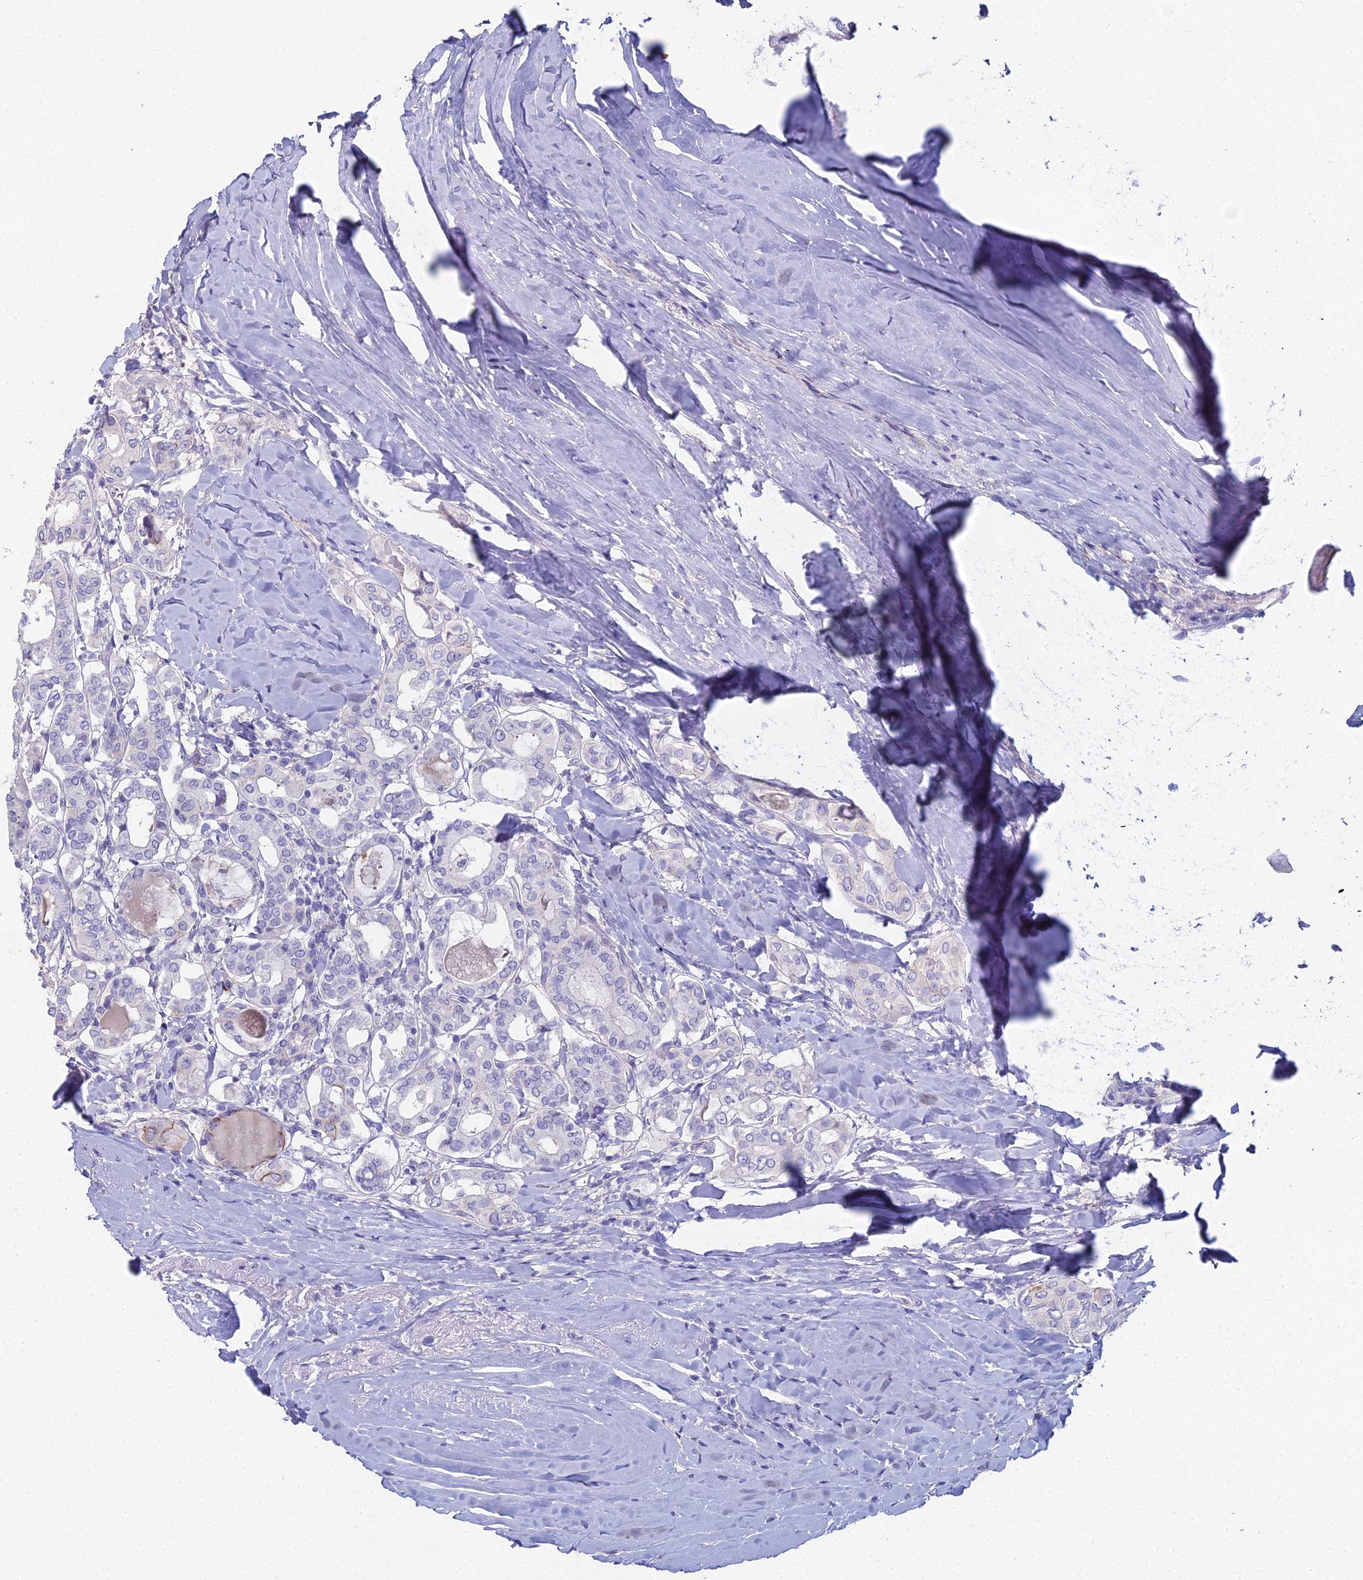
{"staining": {"intensity": "negative", "quantity": "none", "location": "none"}, "tissue": "thyroid cancer", "cell_type": "Tumor cells", "image_type": "cancer", "snomed": [{"axis": "morphology", "description": "Papillary adenocarcinoma, NOS"}, {"axis": "topography", "description": "Thyroid gland"}], "caption": "Papillary adenocarcinoma (thyroid) stained for a protein using immunohistochemistry exhibits no expression tumor cells.", "gene": "NCAM1", "patient": {"sex": "female", "age": 72}}